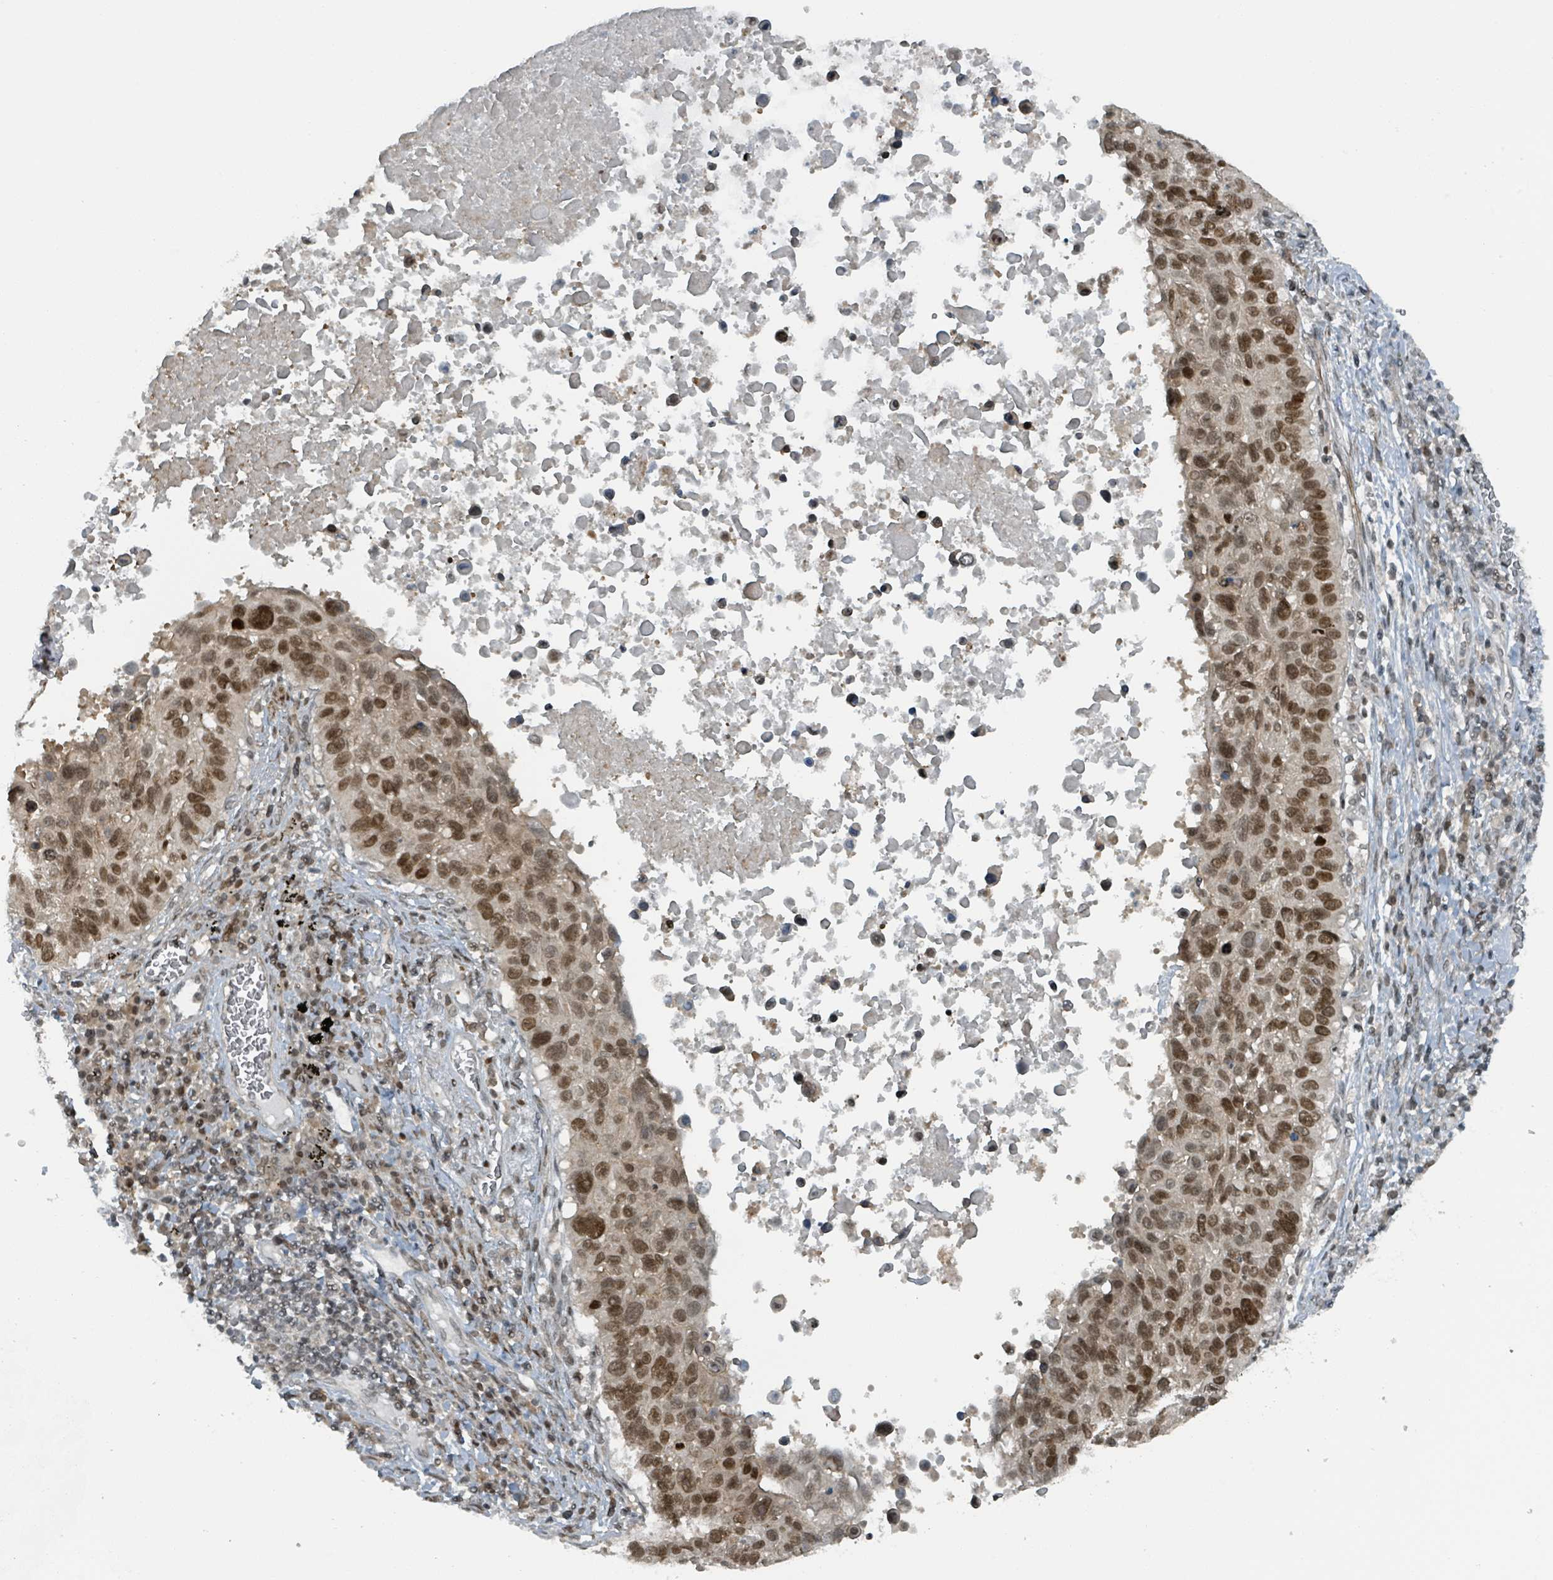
{"staining": {"intensity": "strong", "quantity": ">75%", "location": "nuclear"}, "tissue": "lung cancer", "cell_type": "Tumor cells", "image_type": "cancer", "snomed": [{"axis": "morphology", "description": "Squamous cell carcinoma, NOS"}, {"axis": "topography", "description": "Lung"}], "caption": "Immunohistochemical staining of human squamous cell carcinoma (lung) exhibits strong nuclear protein expression in approximately >75% of tumor cells.", "gene": "PHIP", "patient": {"sex": "male", "age": 66}}